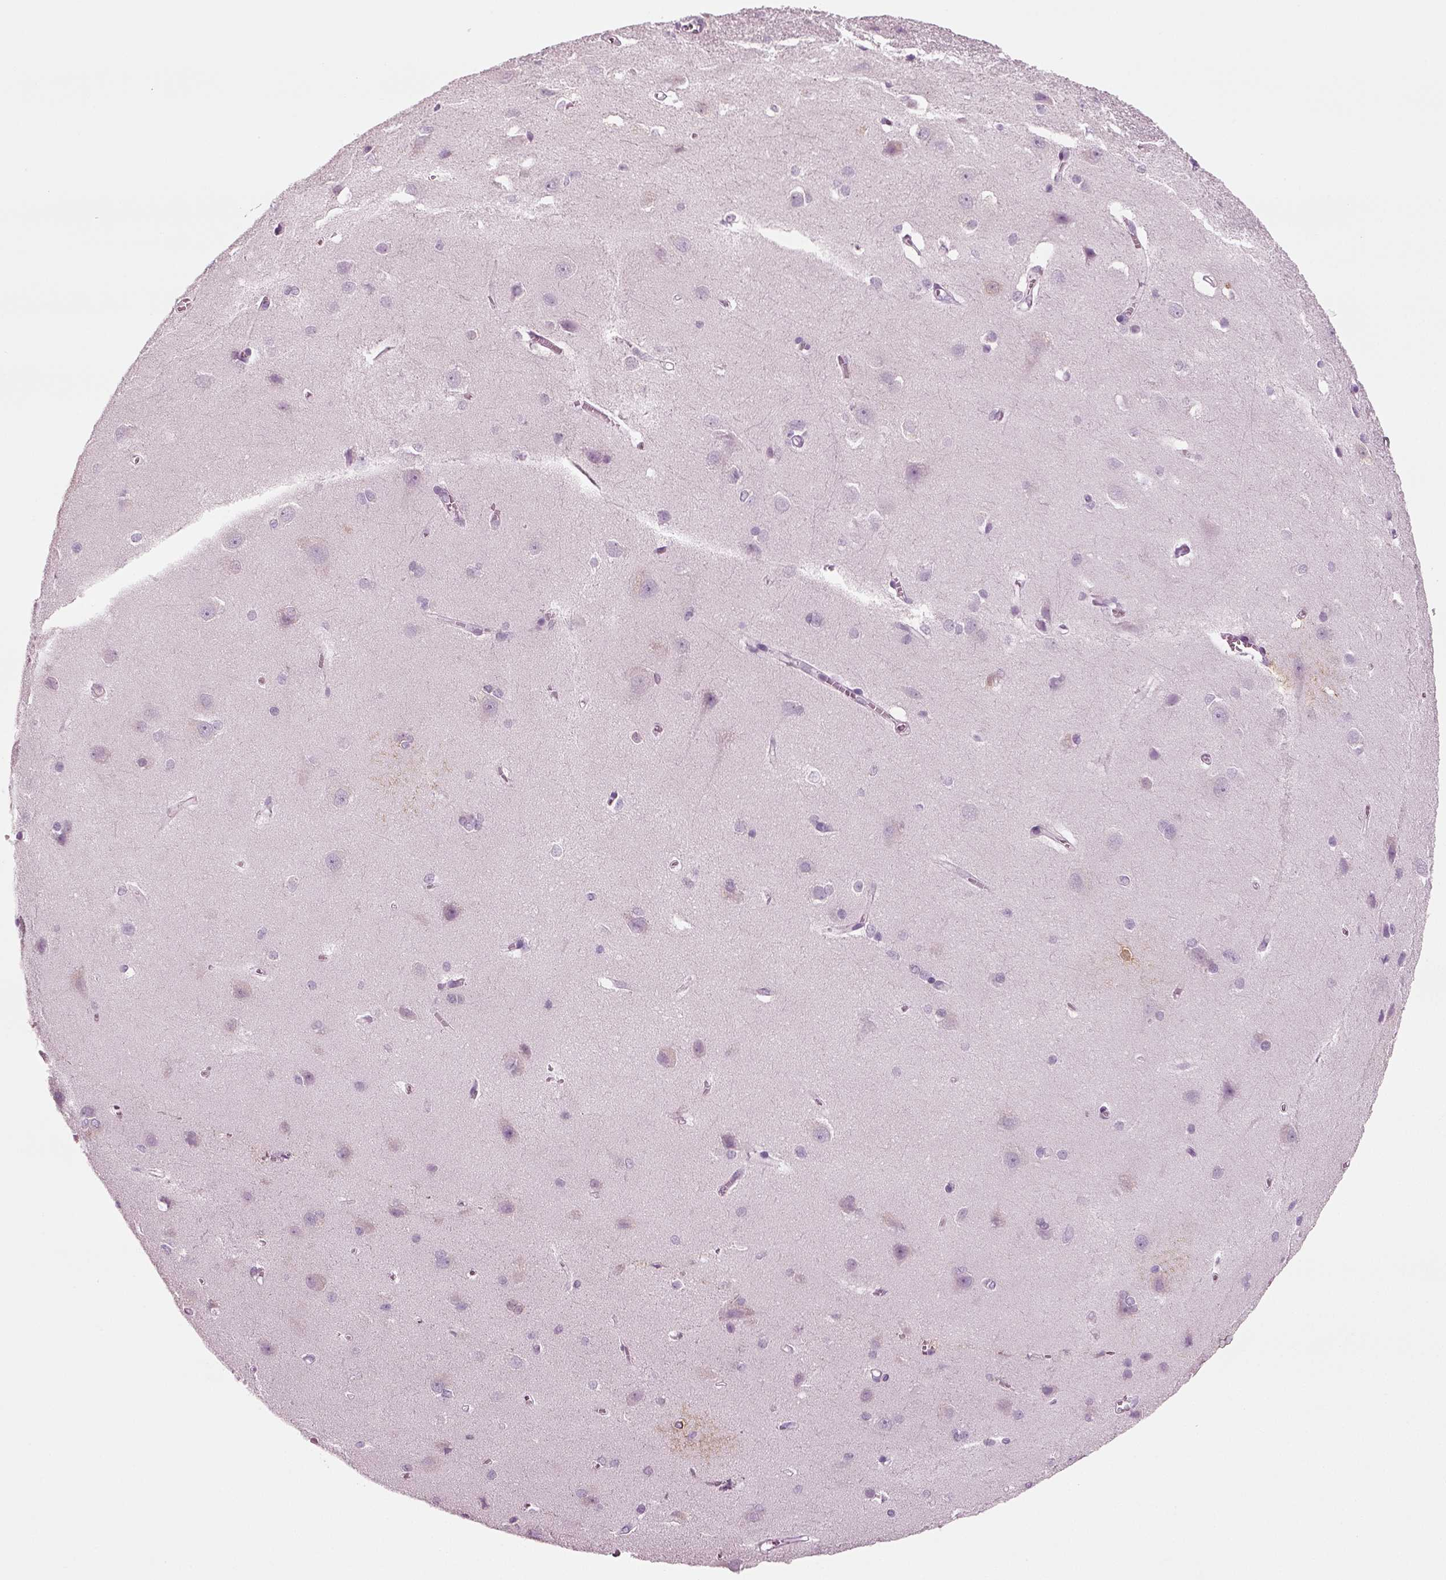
{"staining": {"intensity": "negative", "quantity": "none", "location": "none"}, "tissue": "cerebral cortex", "cell_type": "Endothelial cells", "image_type": "normal", "snomed": [{"axis": "morphology", "description": "Normal tissue, NOS"}, {"axis": "topography", "description": "Cerebral cortex"}], "caption": "An immunohistochemistry (IHC) histopathology image of normal cerebral cortex is shown. There is no staining in endothelial cells of cerebral cortex.", "gene": "CRABP1", "patient": {"sex": "male", "age": 37}}